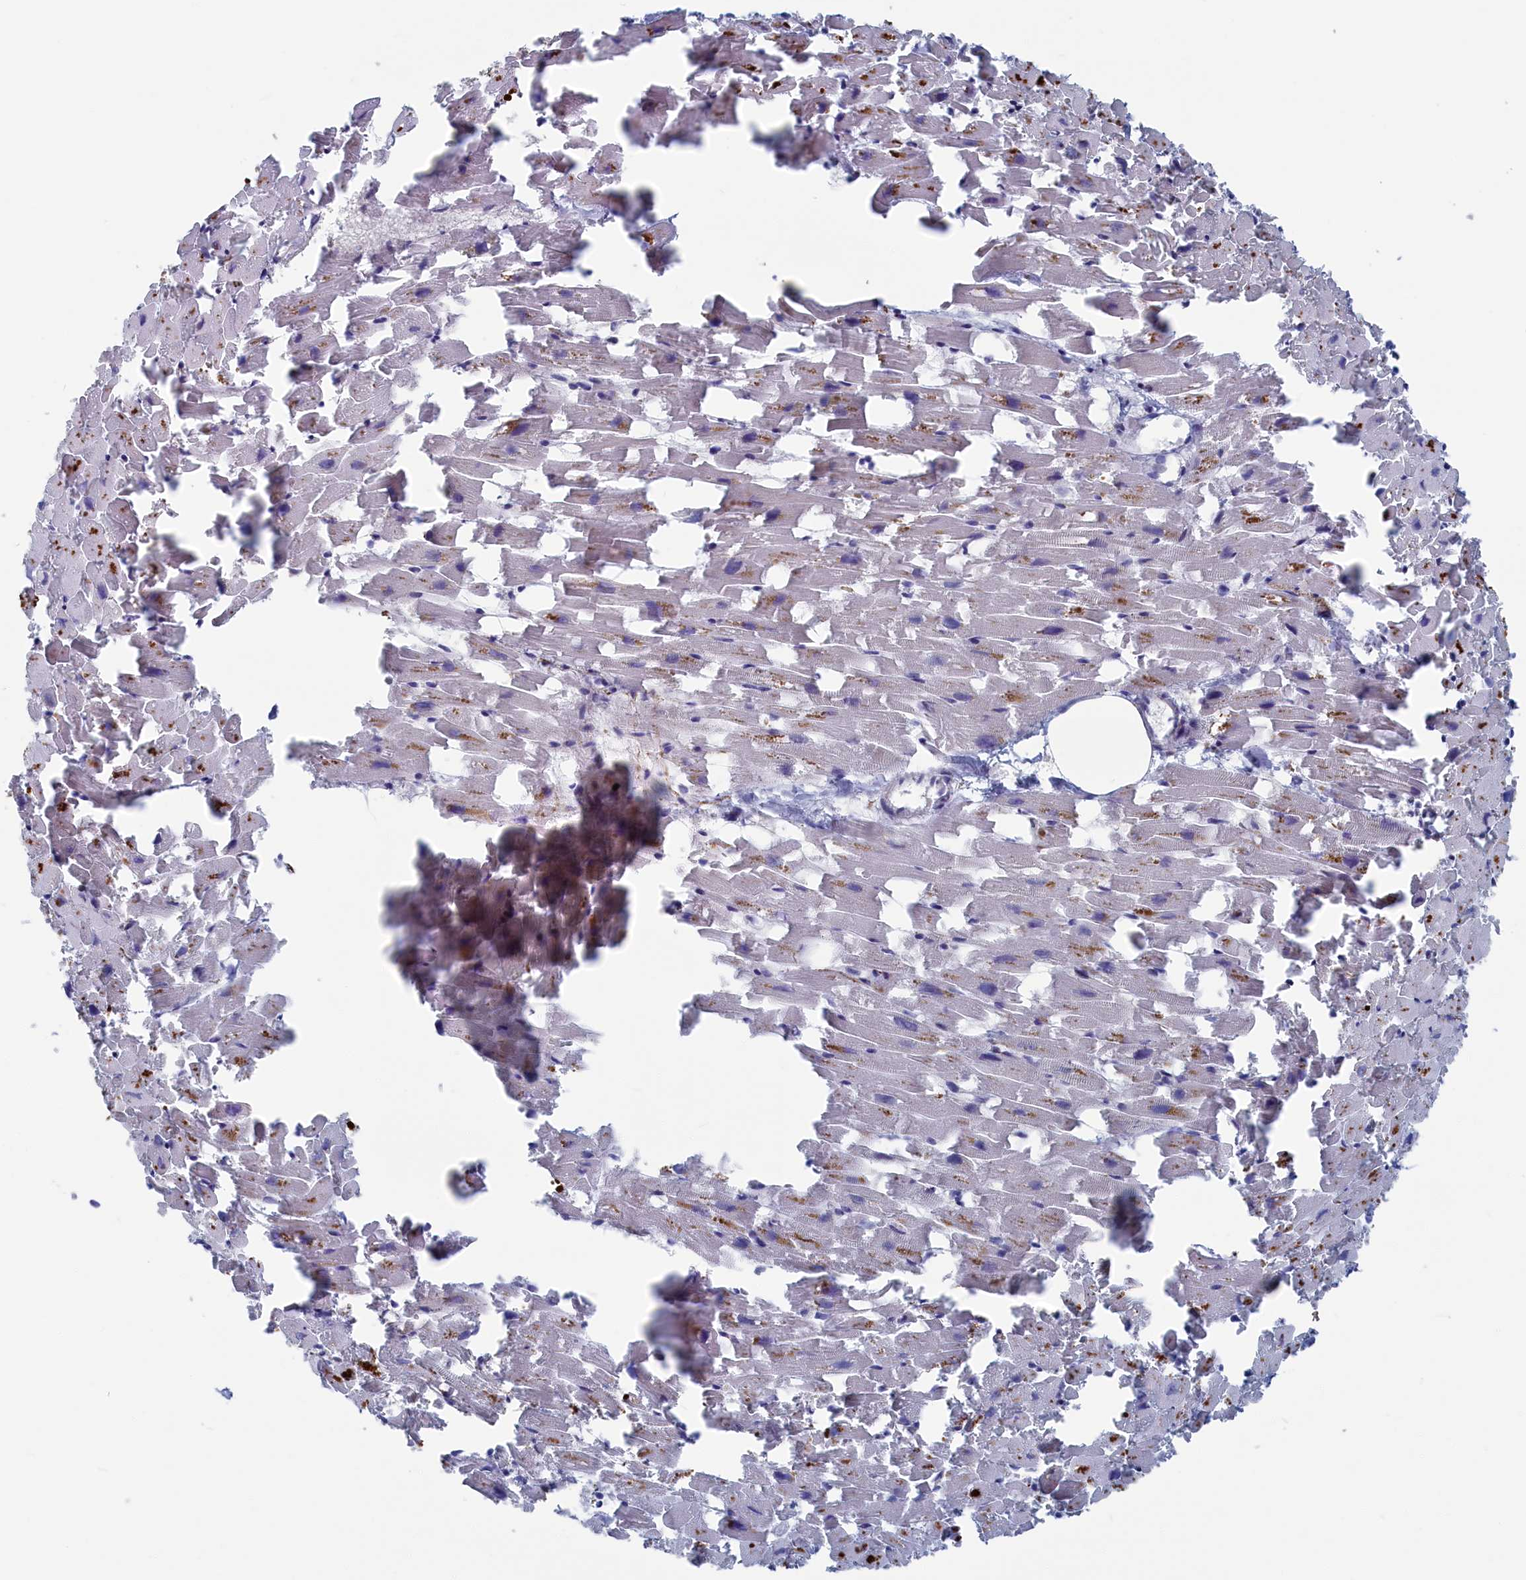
{"staining": {"intensity": "weak", "quantity": "25%-75%", "location": "cytoplasmic/membranous"}, "tissue": "heart muscle", "cell_type": "Cardiomyocytes", "image_type": "normal", "snomed": [{"axis": "morphology", "description": "Normal tissue, NOS"}, {"axis": "topography", "description": "Heart"}], "caption": "This photomicrograph demonstrates immunohistochemistry staining of normal human heart muscle, with low weak cytoplasmic/membranous positivity in approximately 25%-75% of cardiomyocytes.", "gene": "CEND1", "patient": {"sex": "female", "age": 64}}